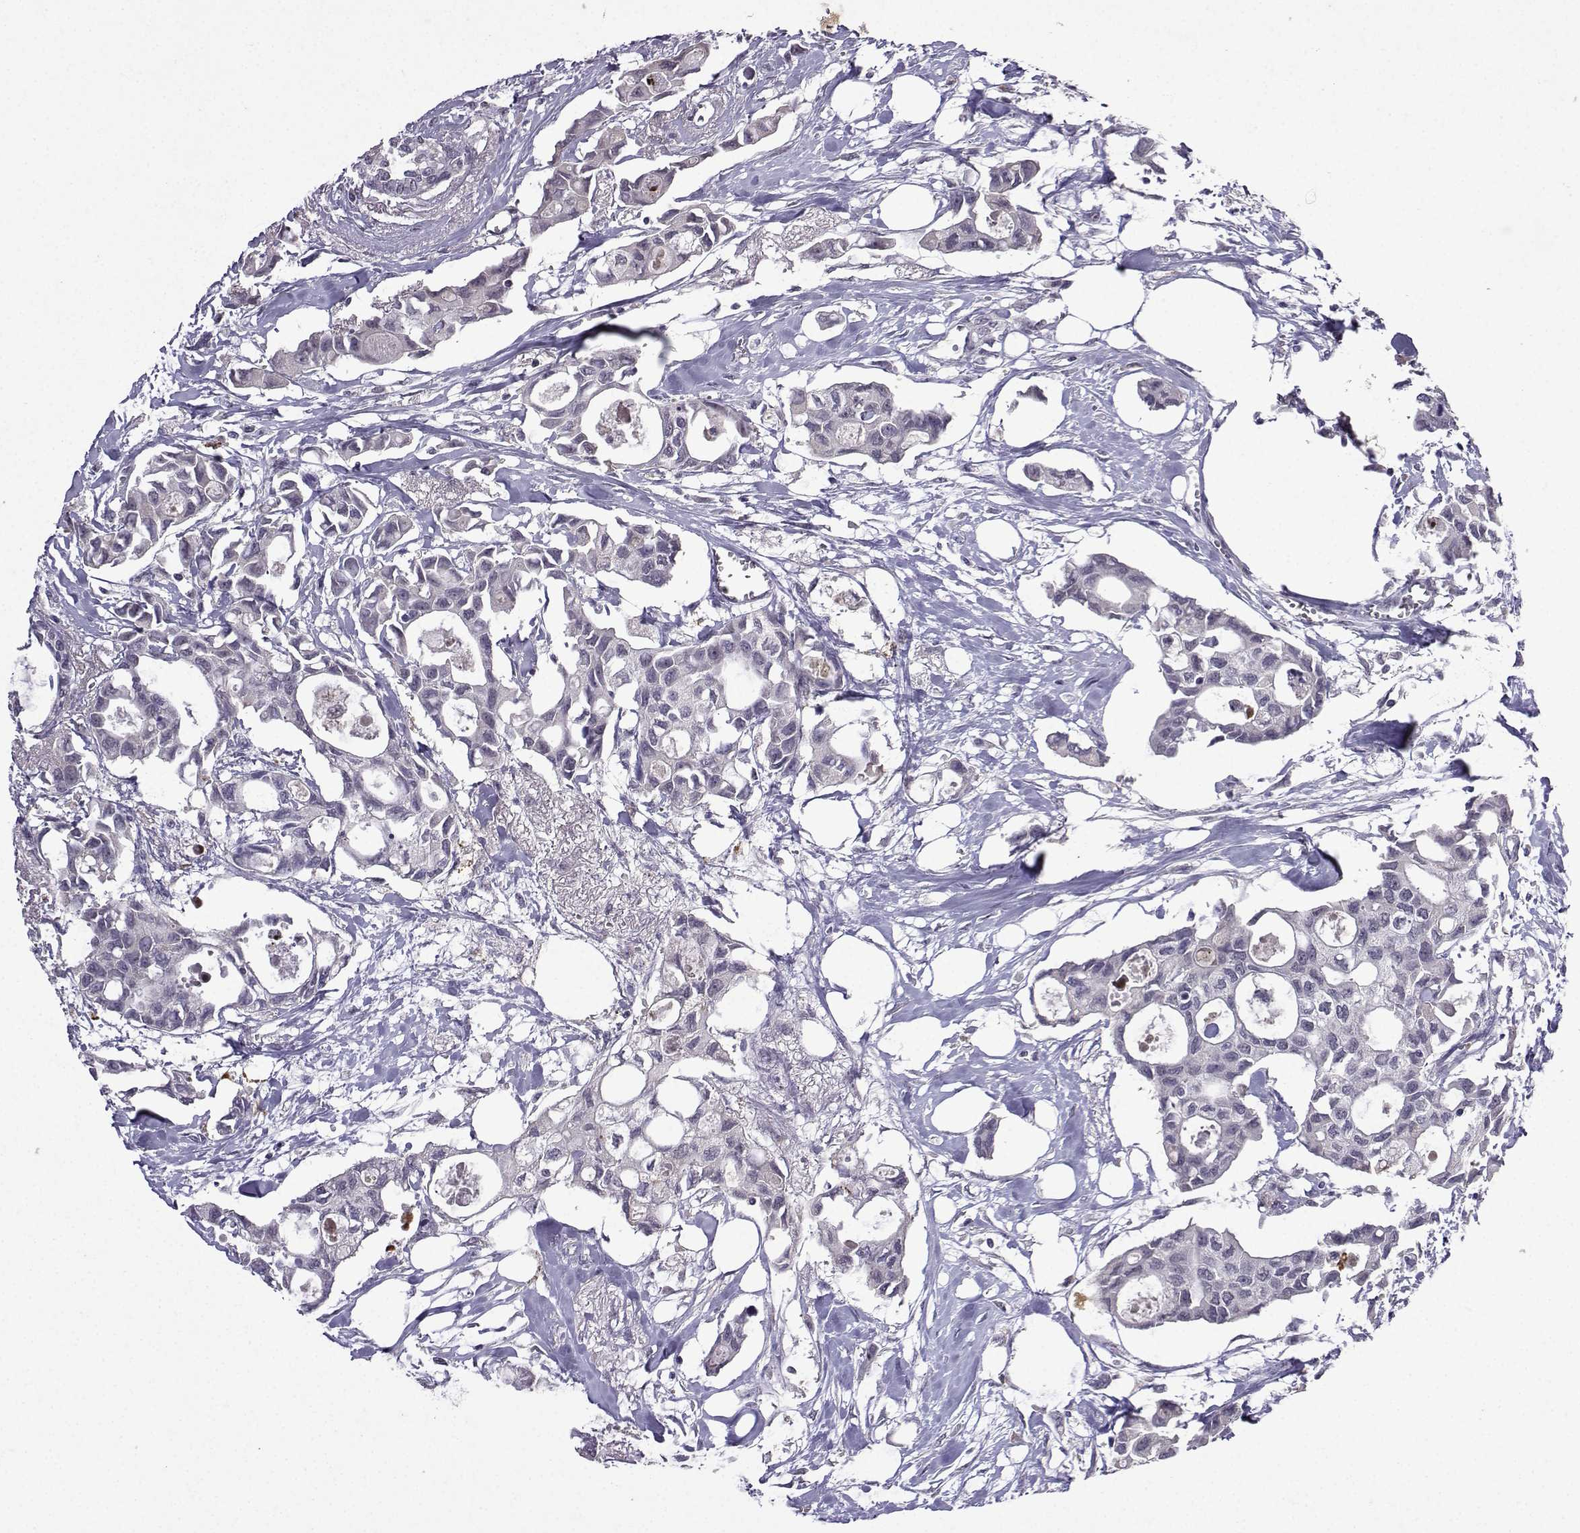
{"staining": {"intensity": "negative", "quantity": "none", "location": "none"}, "tissue": "breast cancer", "cell_type": "Tumor cells", "image_type": "cancer", "snomed": [{"axis": "morphology", "description": "Duct carcinoma"}, {"axis": "topography", "description": "Breast"}], "caption": "Tumor cells are negative for protein expression in human breast cancer (invasive ductal carcinoma).", "gene": "CCL28", "patient": {"sex": "female", "age": 83}}